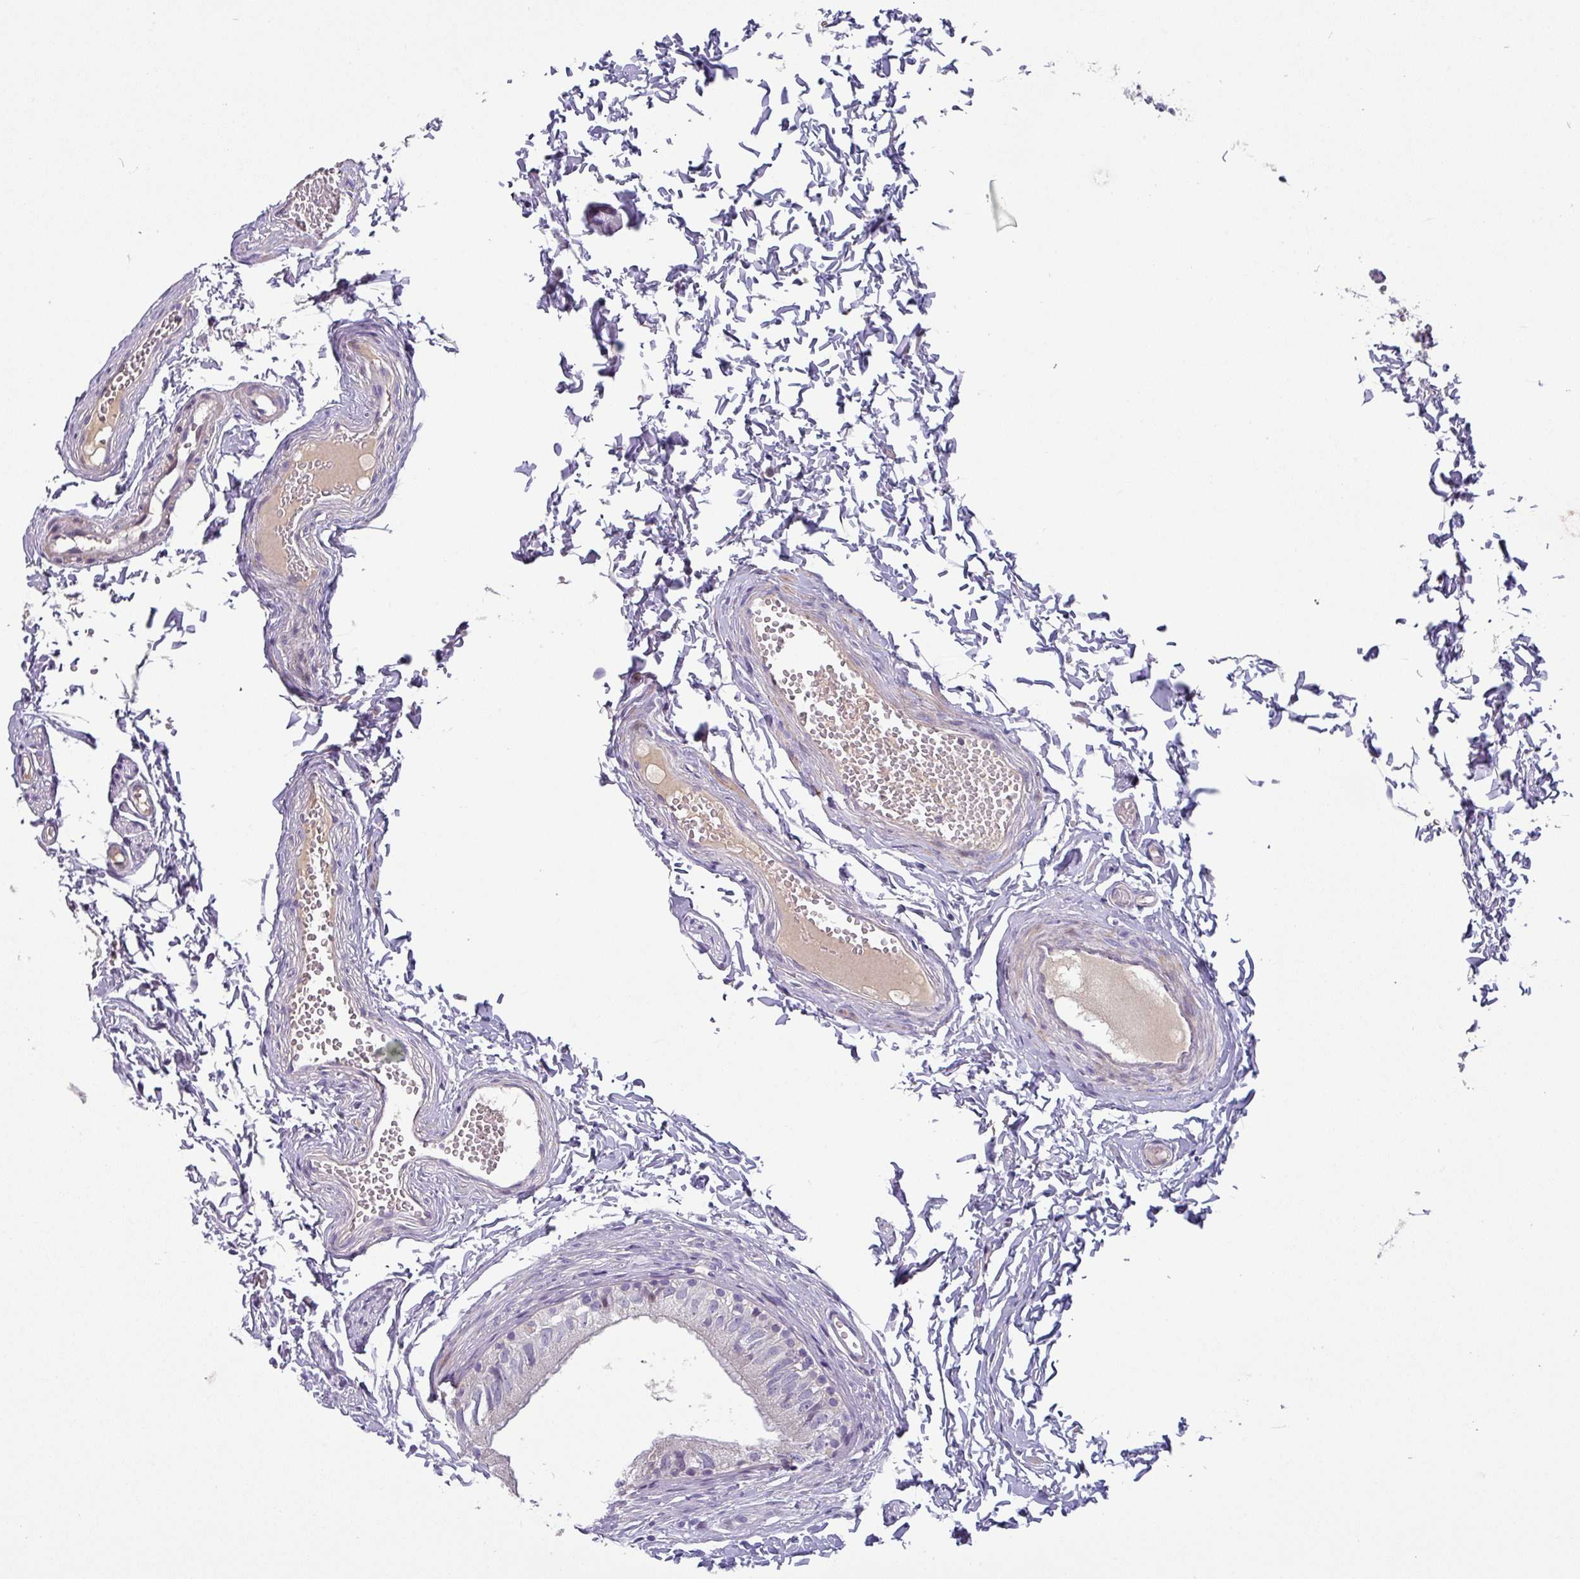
{"staining": {"intensity": "moderate", "quantity": "<25%", "location": "cytoplasmic/membranous"}, "tissue": "epididymis", "cell_type": "Glandular cells", "image_type": "normal", "snomed": [{"axis": "morphology", "description": "Normal tissue, NOS"}, {"axis": "topography", "description": "Epididymis"}], "caption": "Immunohistochemical staining of normal epididymis reveals low levels of moderate cytoplasmic/membranous positivity in about <25% of glandular cells.", "gene": "KLHL3", "patient": {"sex": "male", "age": 37}}